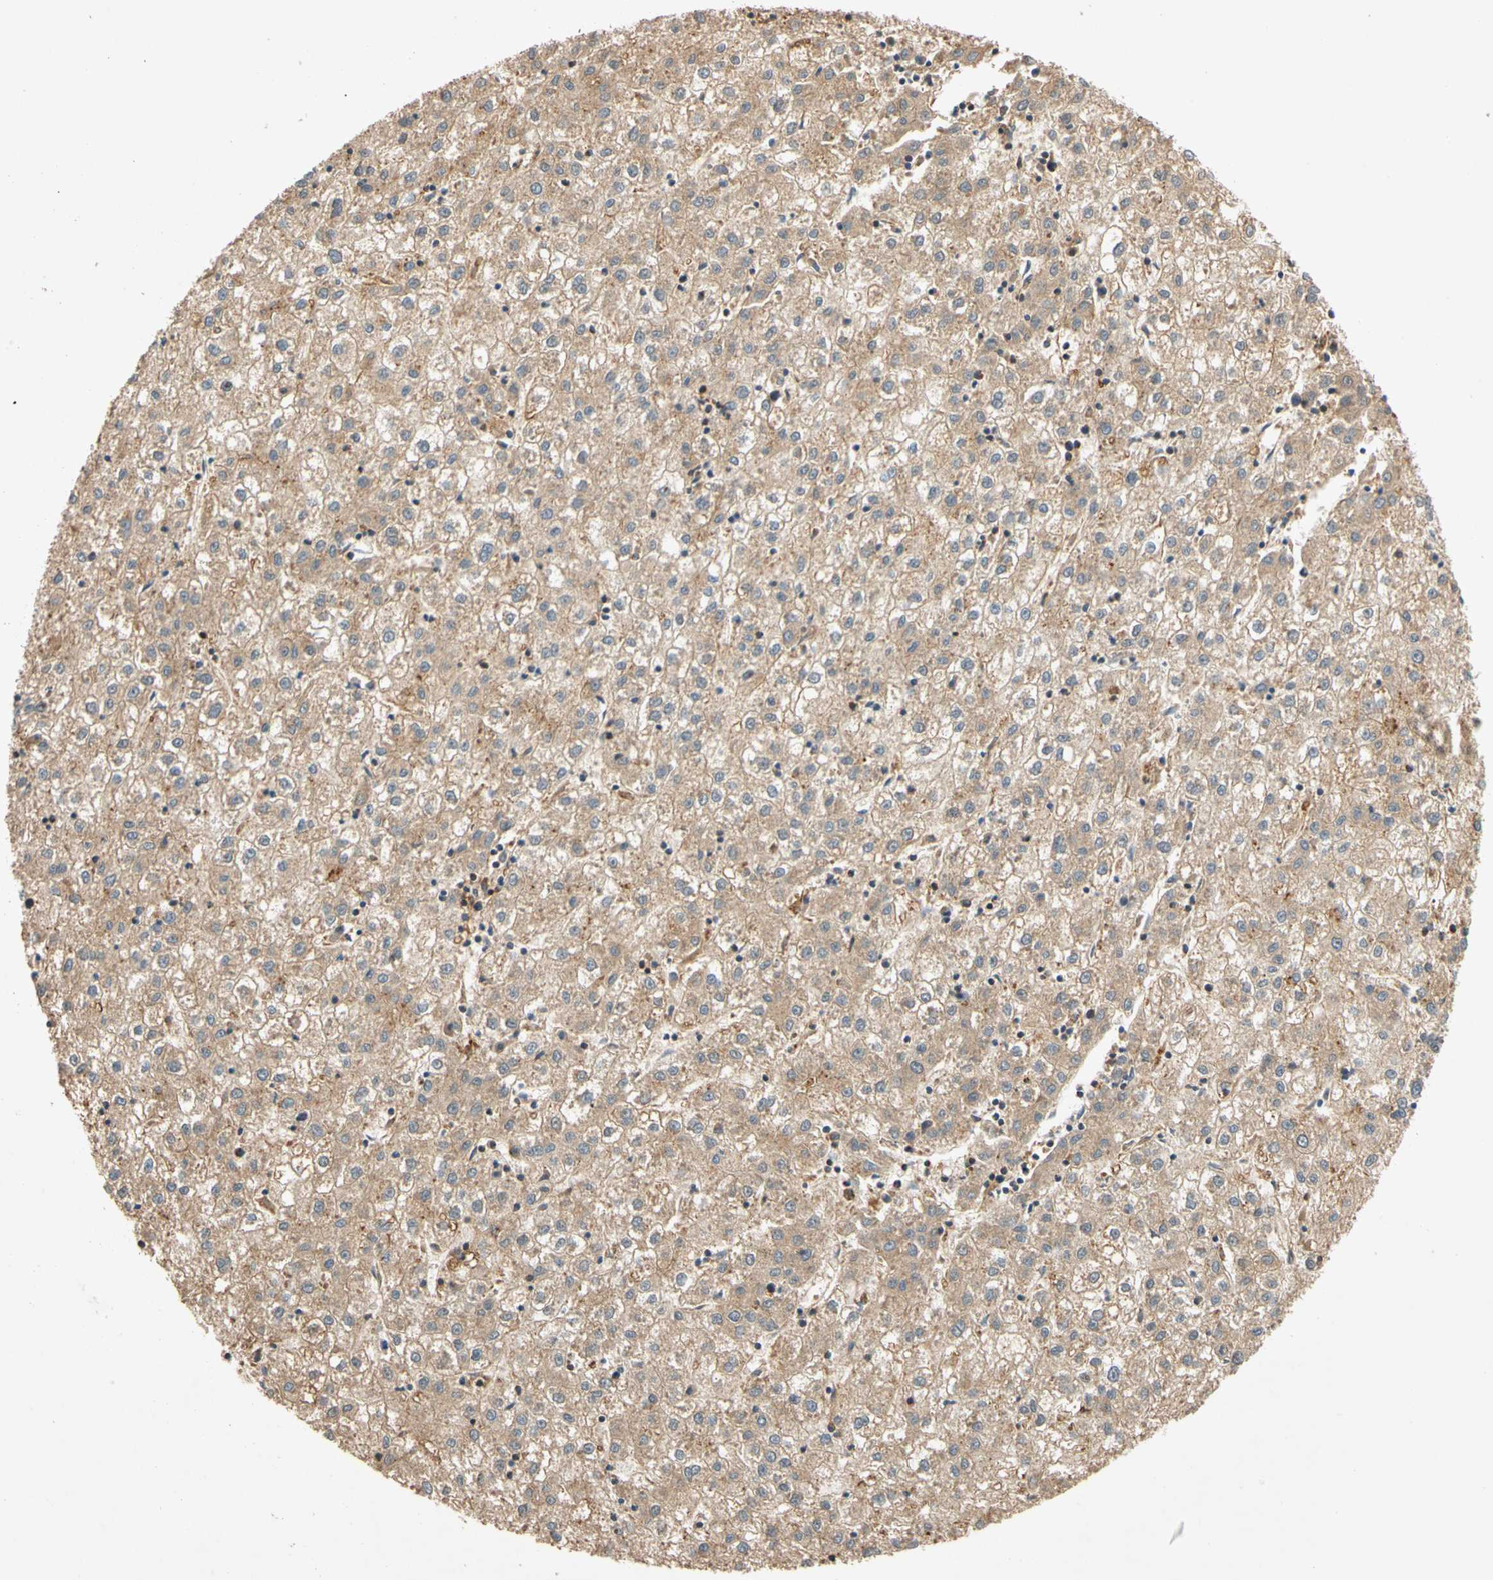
{"staining": {"intensity": "moderate", "quantity": ">75%", "location": "cytoplasmic/membranous"}, "tissue": "liver cancer", "cell_type": "Tumor cells", "image_type": "cancer", "snomed": [{"axis": "morphology", "description": "Carcinoma, Hepatocellular, NOS"}, {"axis": "topography", "description": "Liver"}], "caption": "Tumor cells exhibit moderate cytoplasmic/membranous expression in about >75% of cells in liver cancer.", "gene": "USP46", "patient": {"sex": "male", "age": 72}}